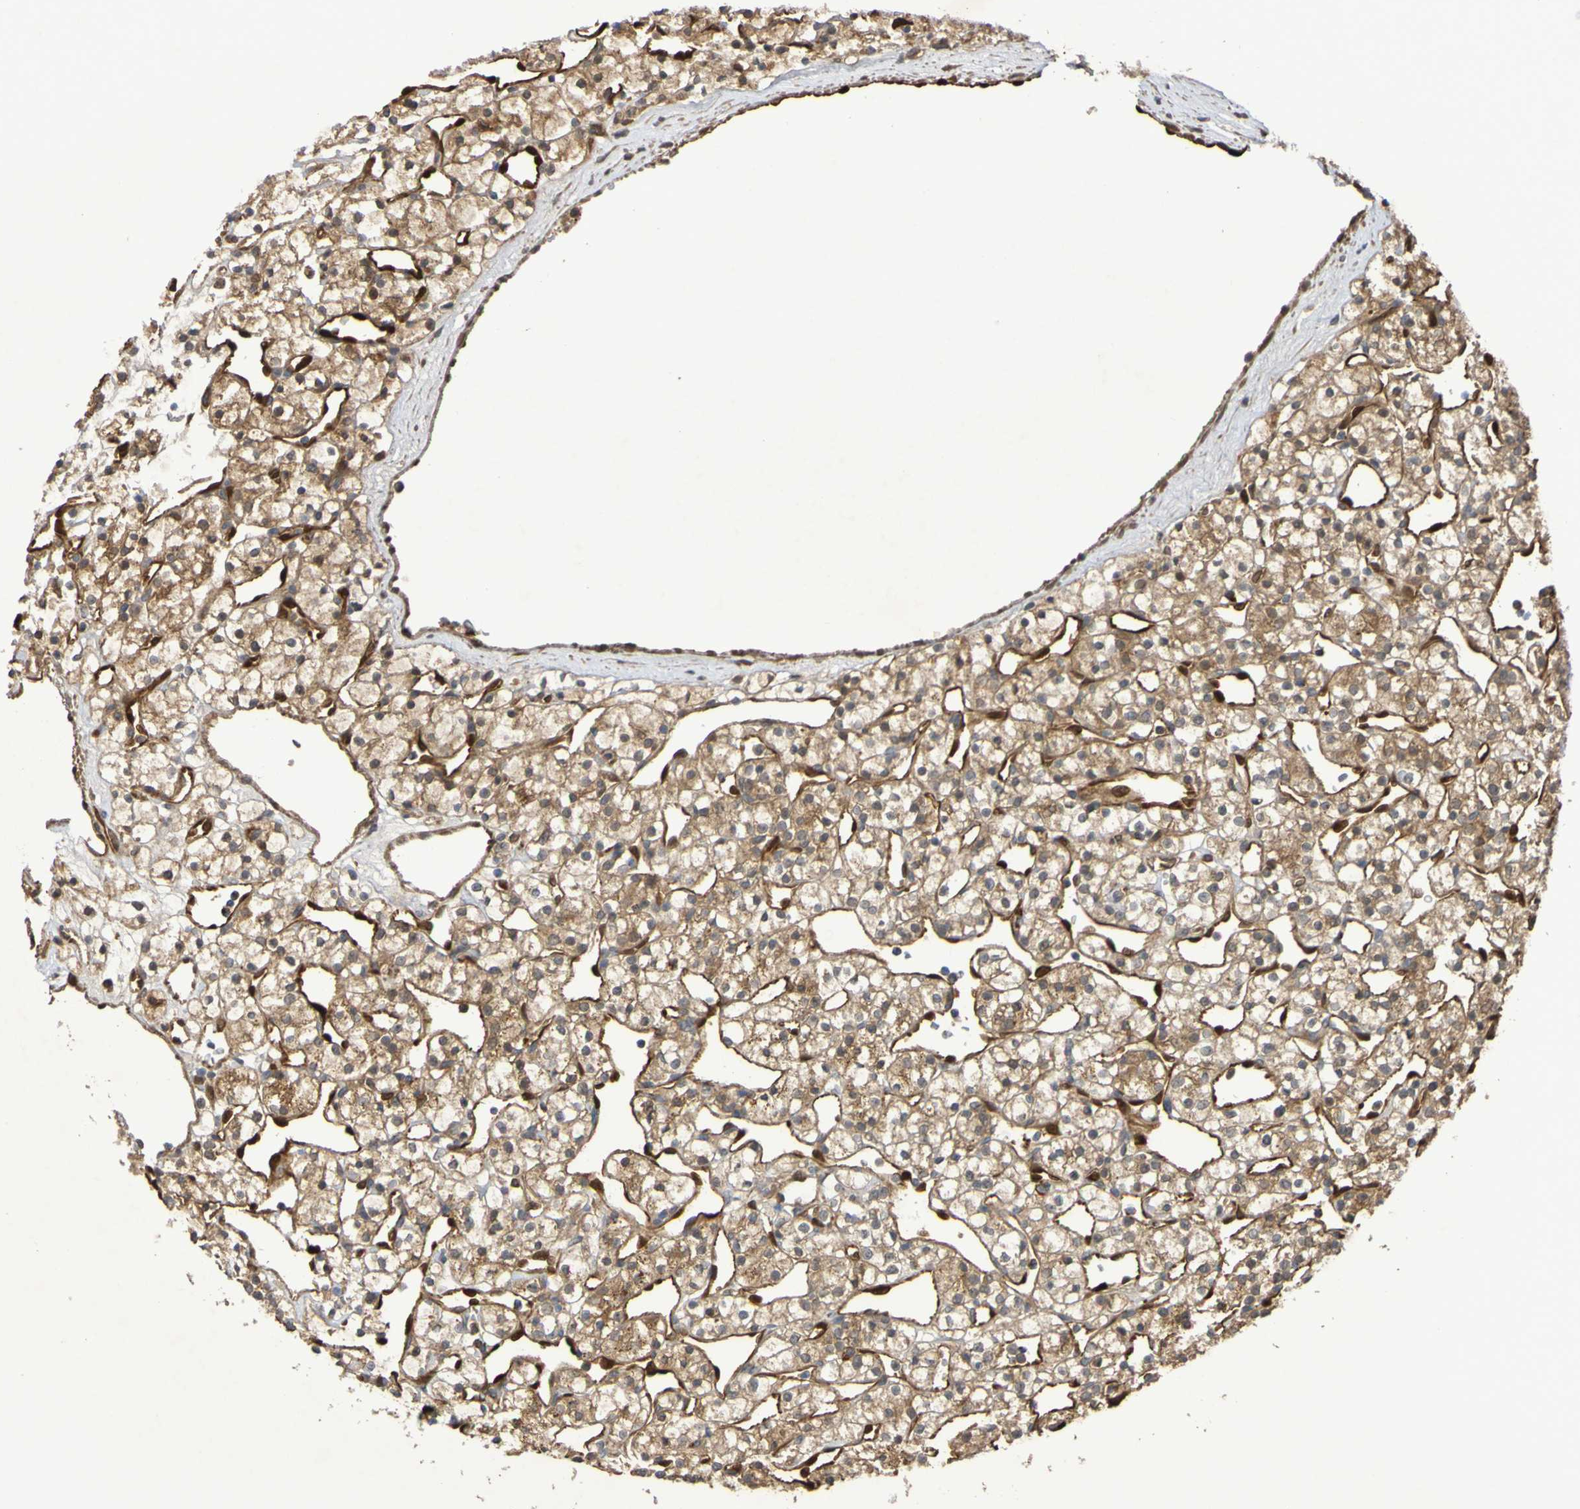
{"staining": {"intensity": "moderate", "quantity": ">75%", "location": "cytoplasmic/membranous"}, "tissue": "renal cancer", "cell_type": "Tumor cells", "image_type": "cancer", "snomed": [{"axis": "morphology", "description": "Adenocarcinoma, NOS"}, {"axis": "topography", "description": "Kidney"}], "caption": "Immunohistochemical staining of human renal cancer (adenocarcinoma) shows moderate cytoplasmic/membranous protein expression in about >75% of tumor cells.", "gene": "SERPINB6", "patient": {"sex": "female", "age": 60}}